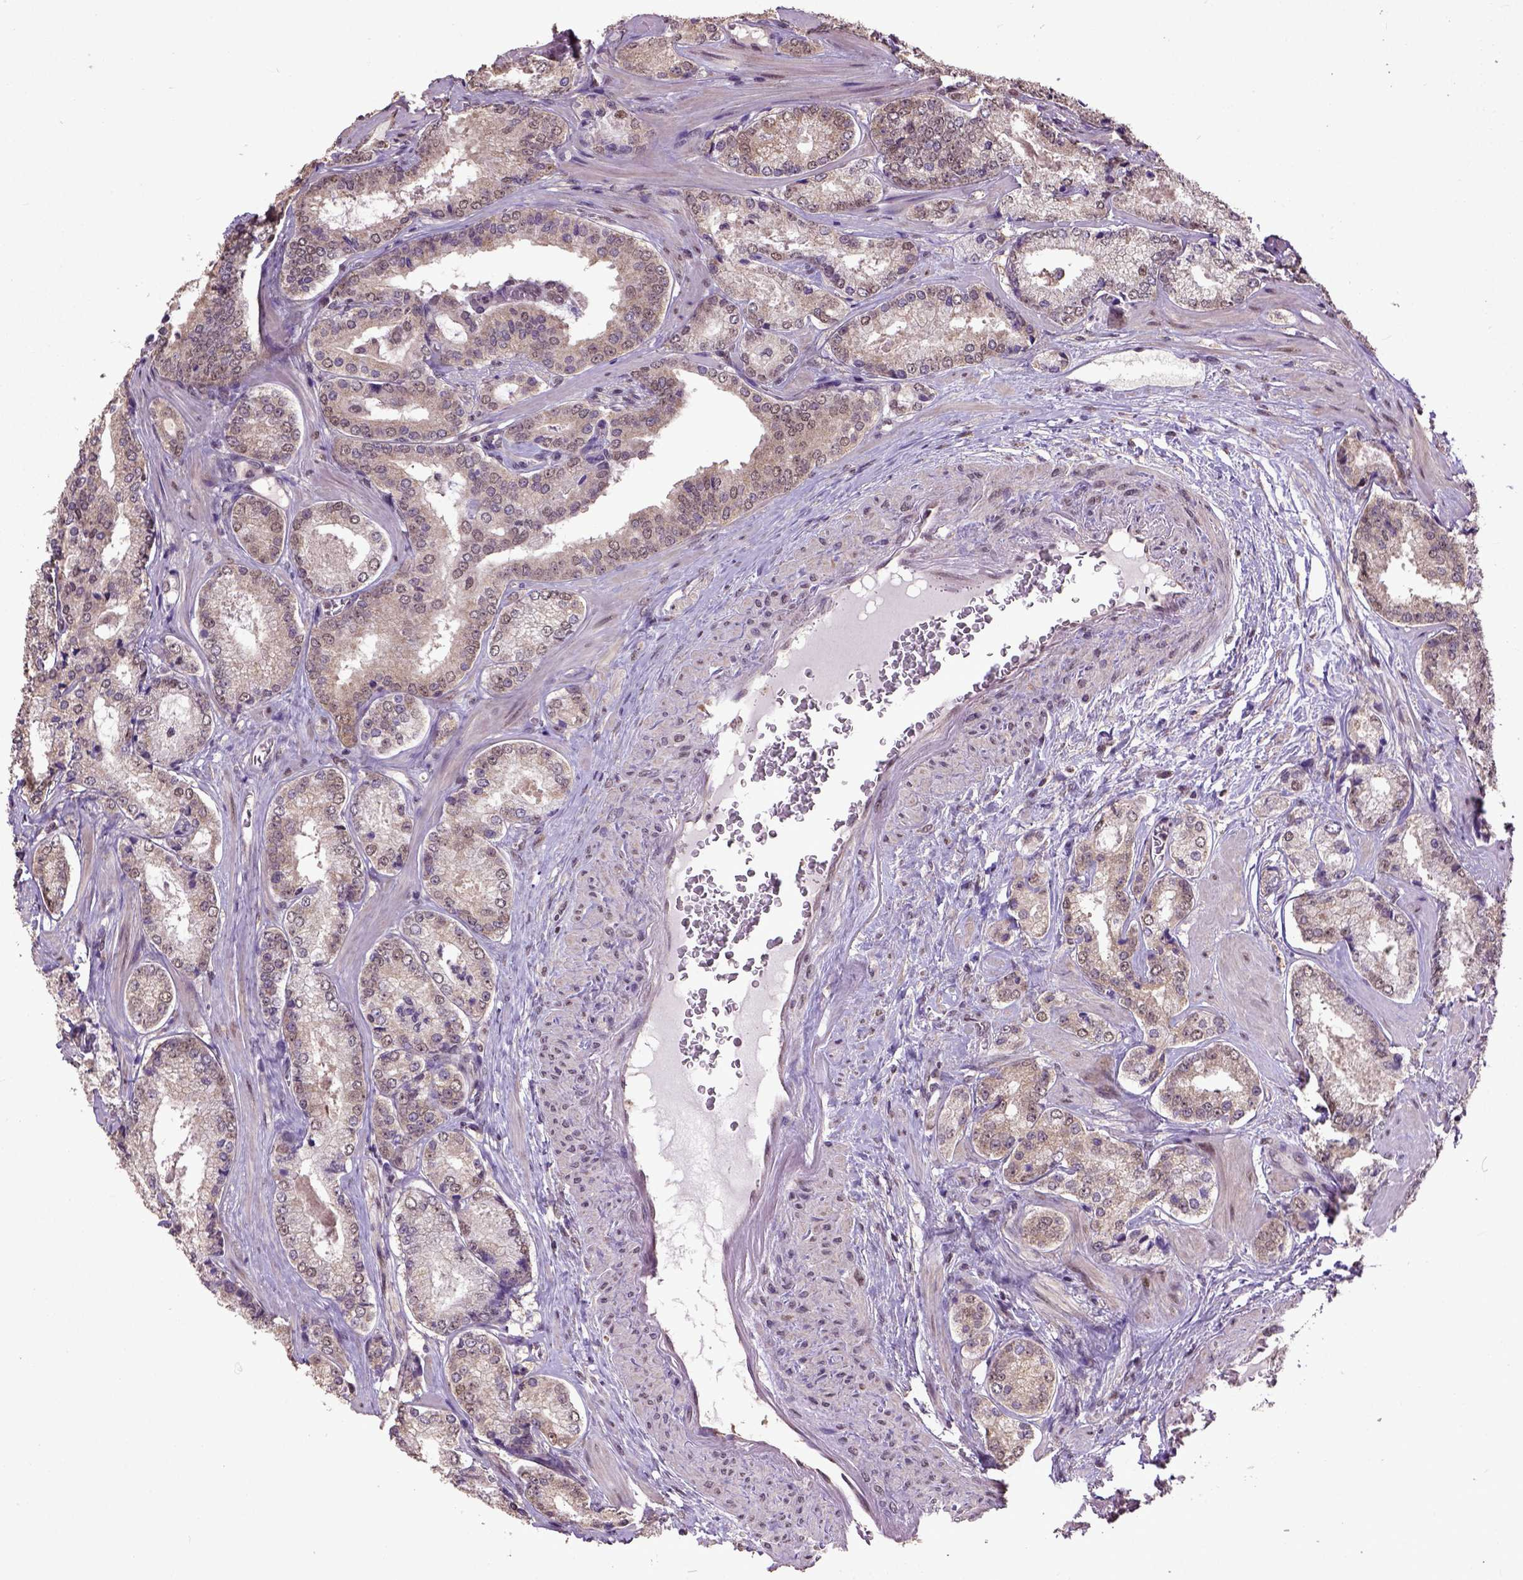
{"staining": {"intensity": "moderate", "quantity": "25%-75%", "location": "cytoplasmic/membranous,nuclear"}, "tissue": "prostate cancer", "cell_type": "Tumor cells", "image_type": "cancer", "snomed": [{"axis": "morphology", "description": "Adenocarcinoma, Low grade"}, {"axis": "topography", "description": "Prostate"}], "caption": "Prostate cancer stained for a protein (brown) shows moderate cytoplasmic/membranous and nuclear positive positivity in about 25%-75% of tumor cells.", "gene": "UBA3", "patient": {"sex": "male", "age": 56}}